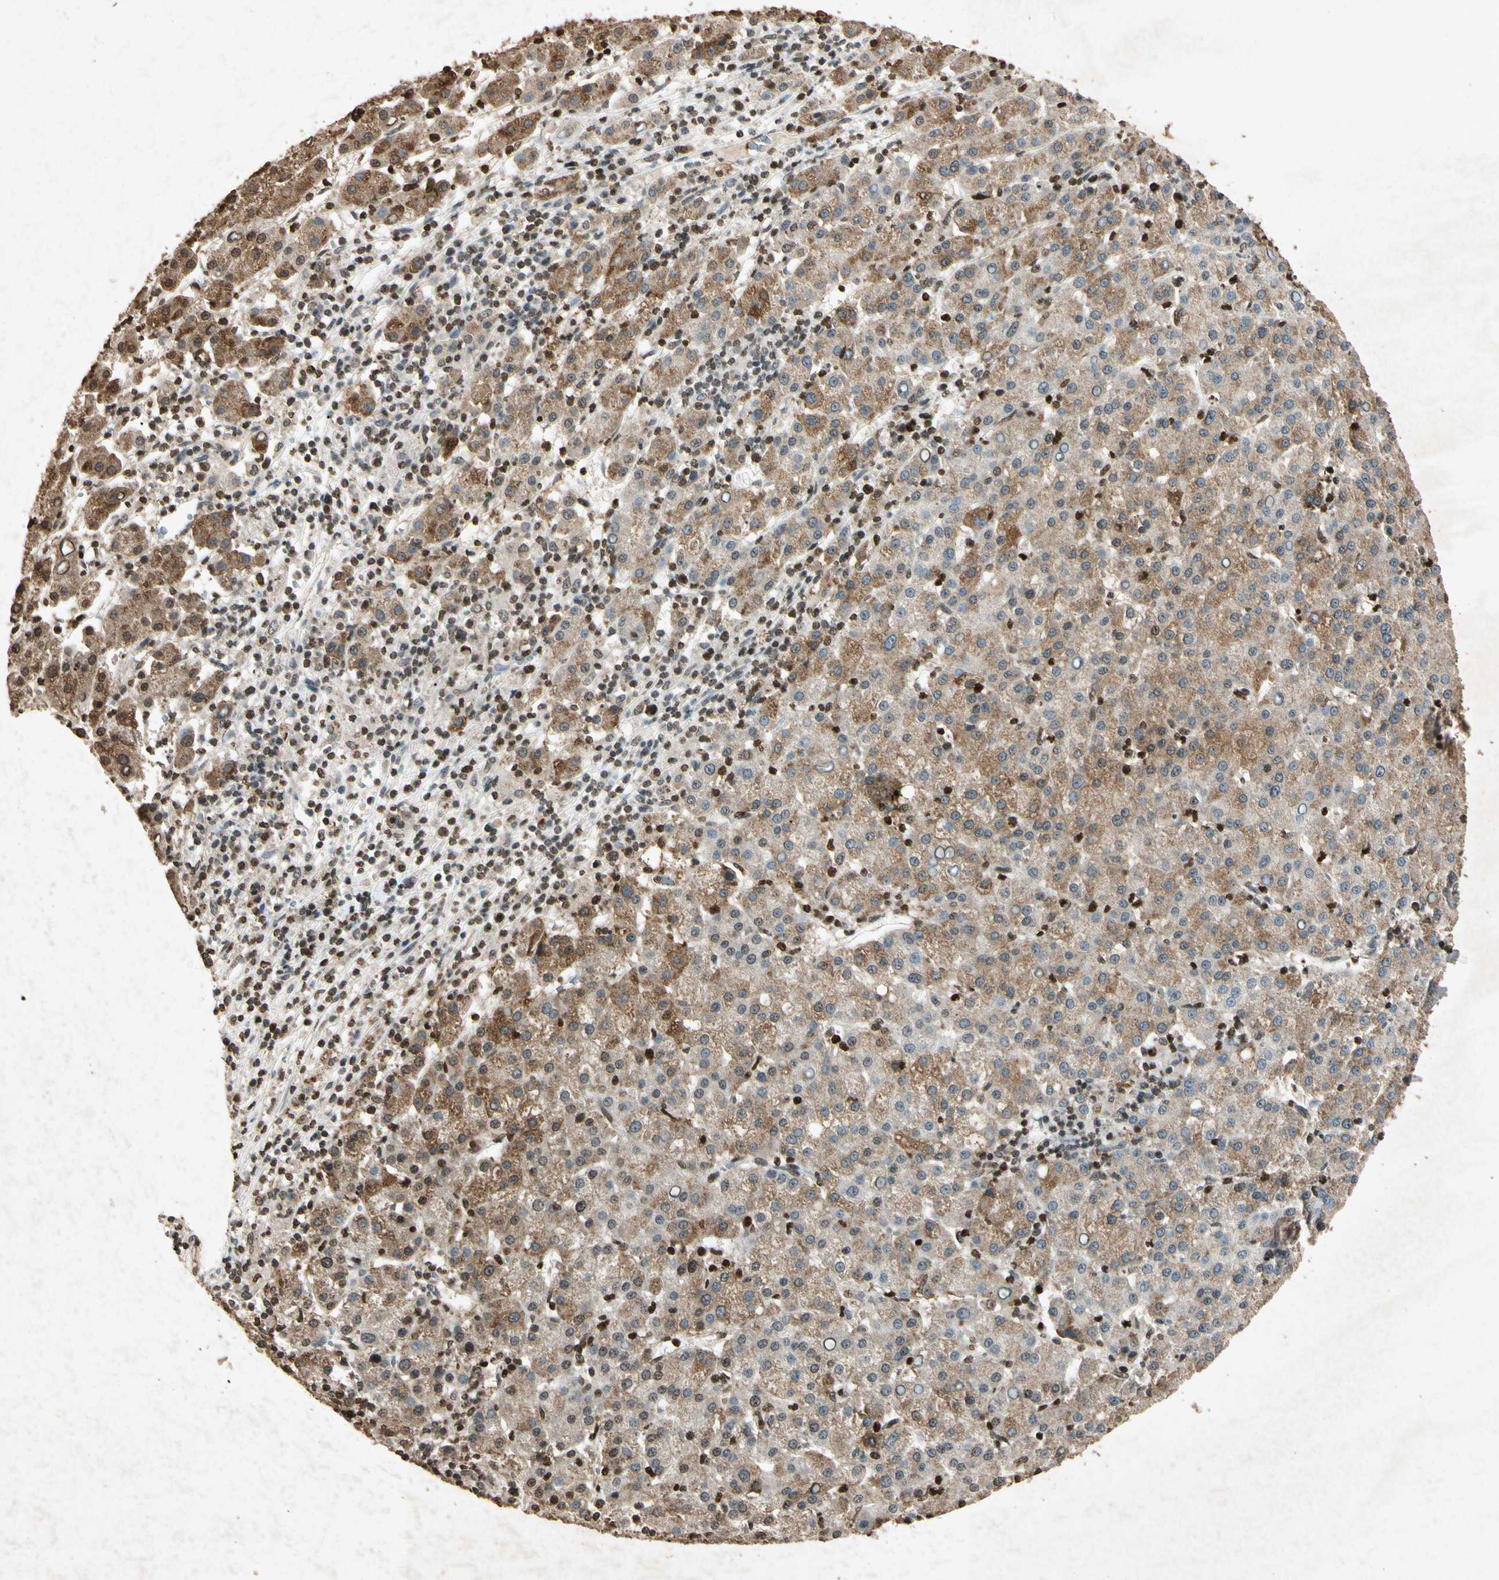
{"staining": {"intensity": "moderate", "quantity": ">75%", "location": "cytoplasmic/membranous"}, "tissue": "liver cancer", "cell_type": "Tumor cells", "image_type": "cancer", "snomed": [{"axis": "morphology", "description": "Carcinoma, Hepatocellular, NOS"}, {"axis": "topography", "description": "Liver"}], "caption": "Protein staining of liver cancer tissue demonstrates moderate cytoplasmic/membranous staining in about >75% of tumor cells. (brown staining indicates protein expression, while blue staining denotes nuclei).", "gene": "MSRB1", "patient": {"sex": "female", "age": 58}}